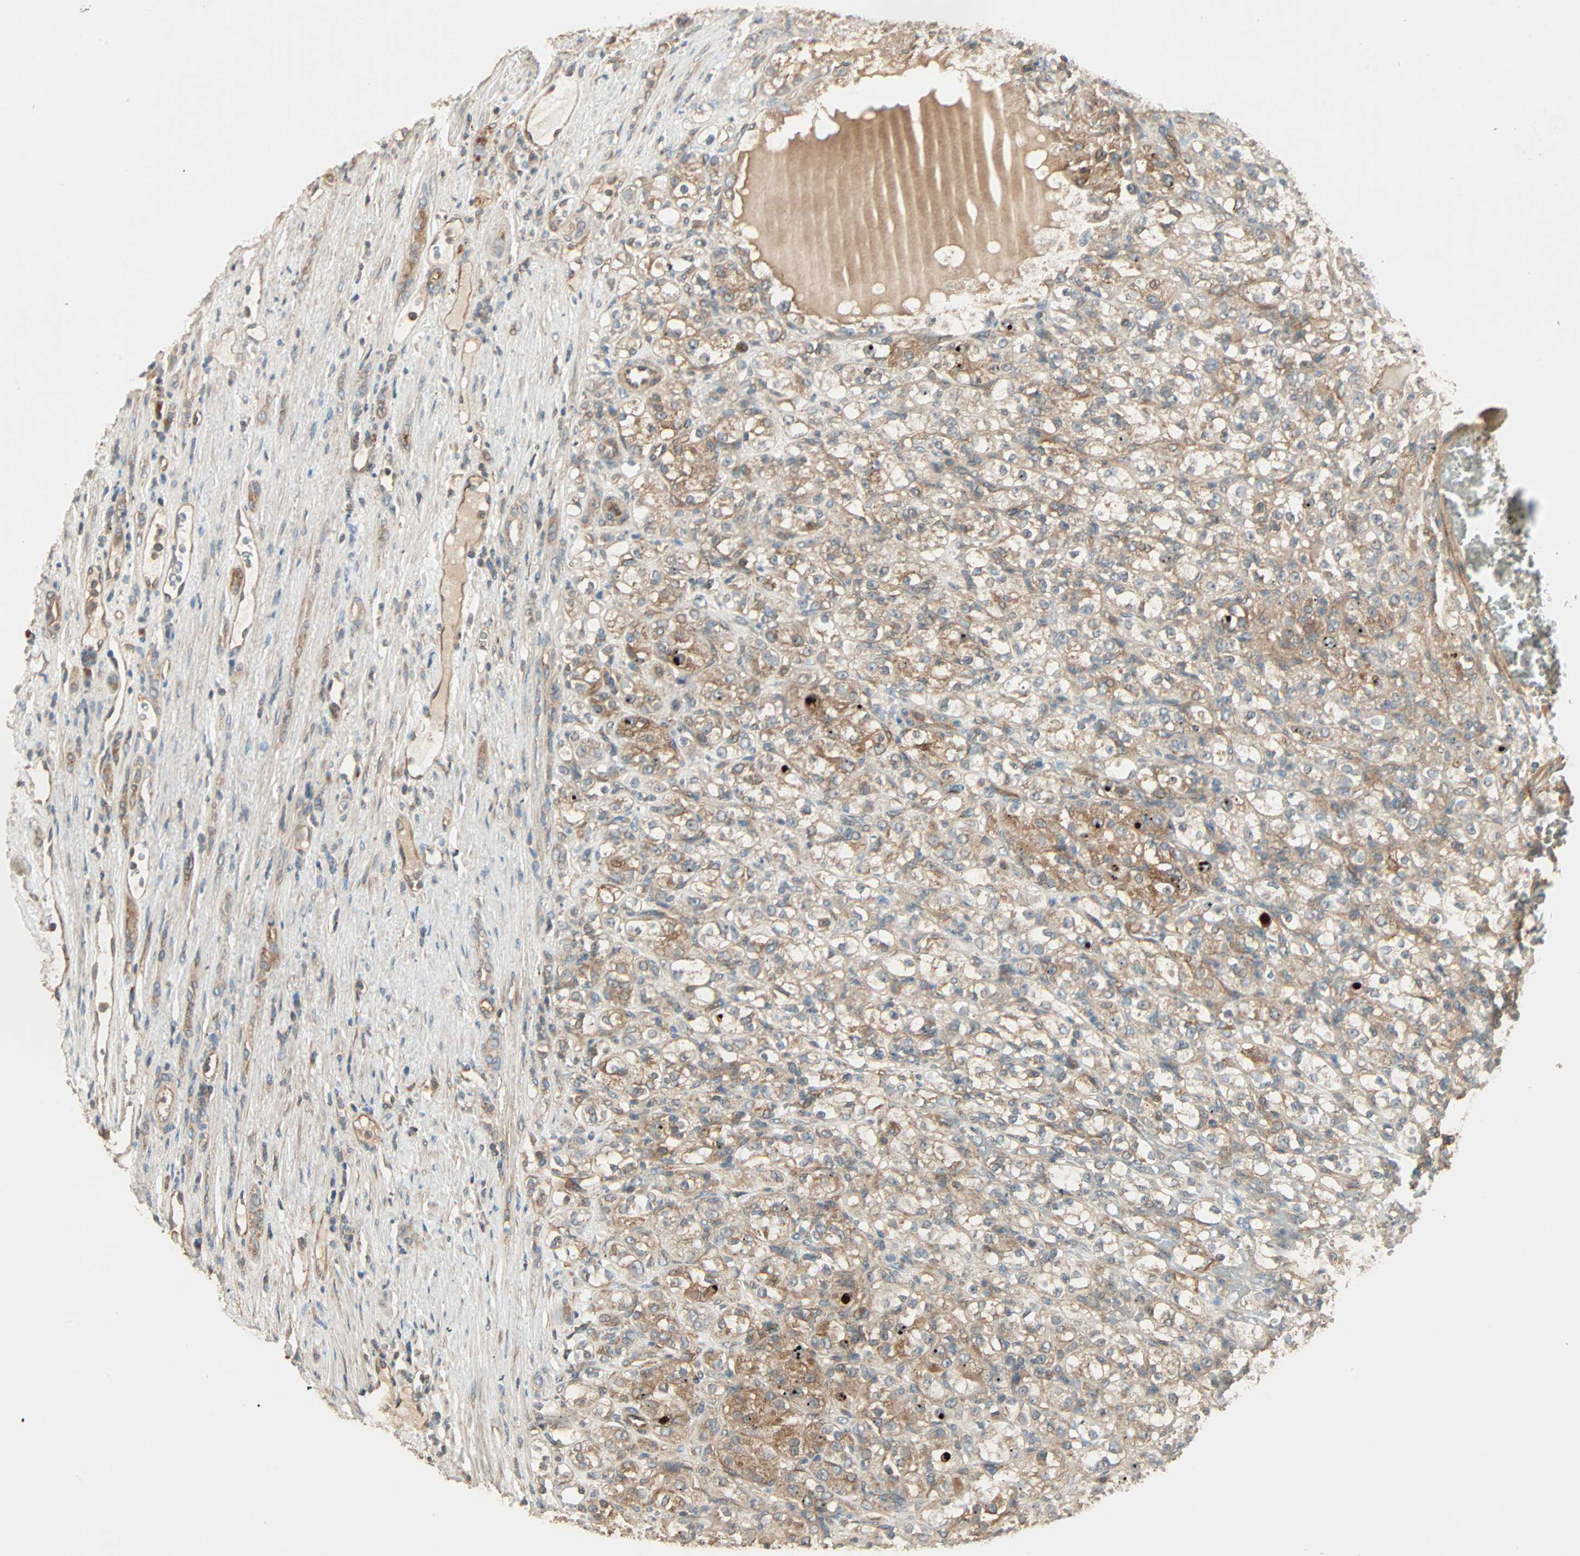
{"staining": {"intensity": "moderate", "quantity": "25%-75%", "location": "cytoplasmic/membranous"}, "tissue": "renal cancer", "cell_type": "Tumor cells", "image_type": "cancer", "snomed": [{"axis": "morphology", "description": "Normal tissue, NOS"}, {"axis": "morphology", "description": "Adenocarcinoma, NOS"}, {"axis": "topography", "description": "Kidney"}], "caption": "A high-resolution image shows IHC staining of adenocarcinoma (renal), which reveals moderate cytoplasmic/membranous staining in approximately 25%-75% of tumor cells. (IHC, brightfield microscopy, high magnification).", "gene": "GALK1", "patient": {"sex": "male", "age": 61}}